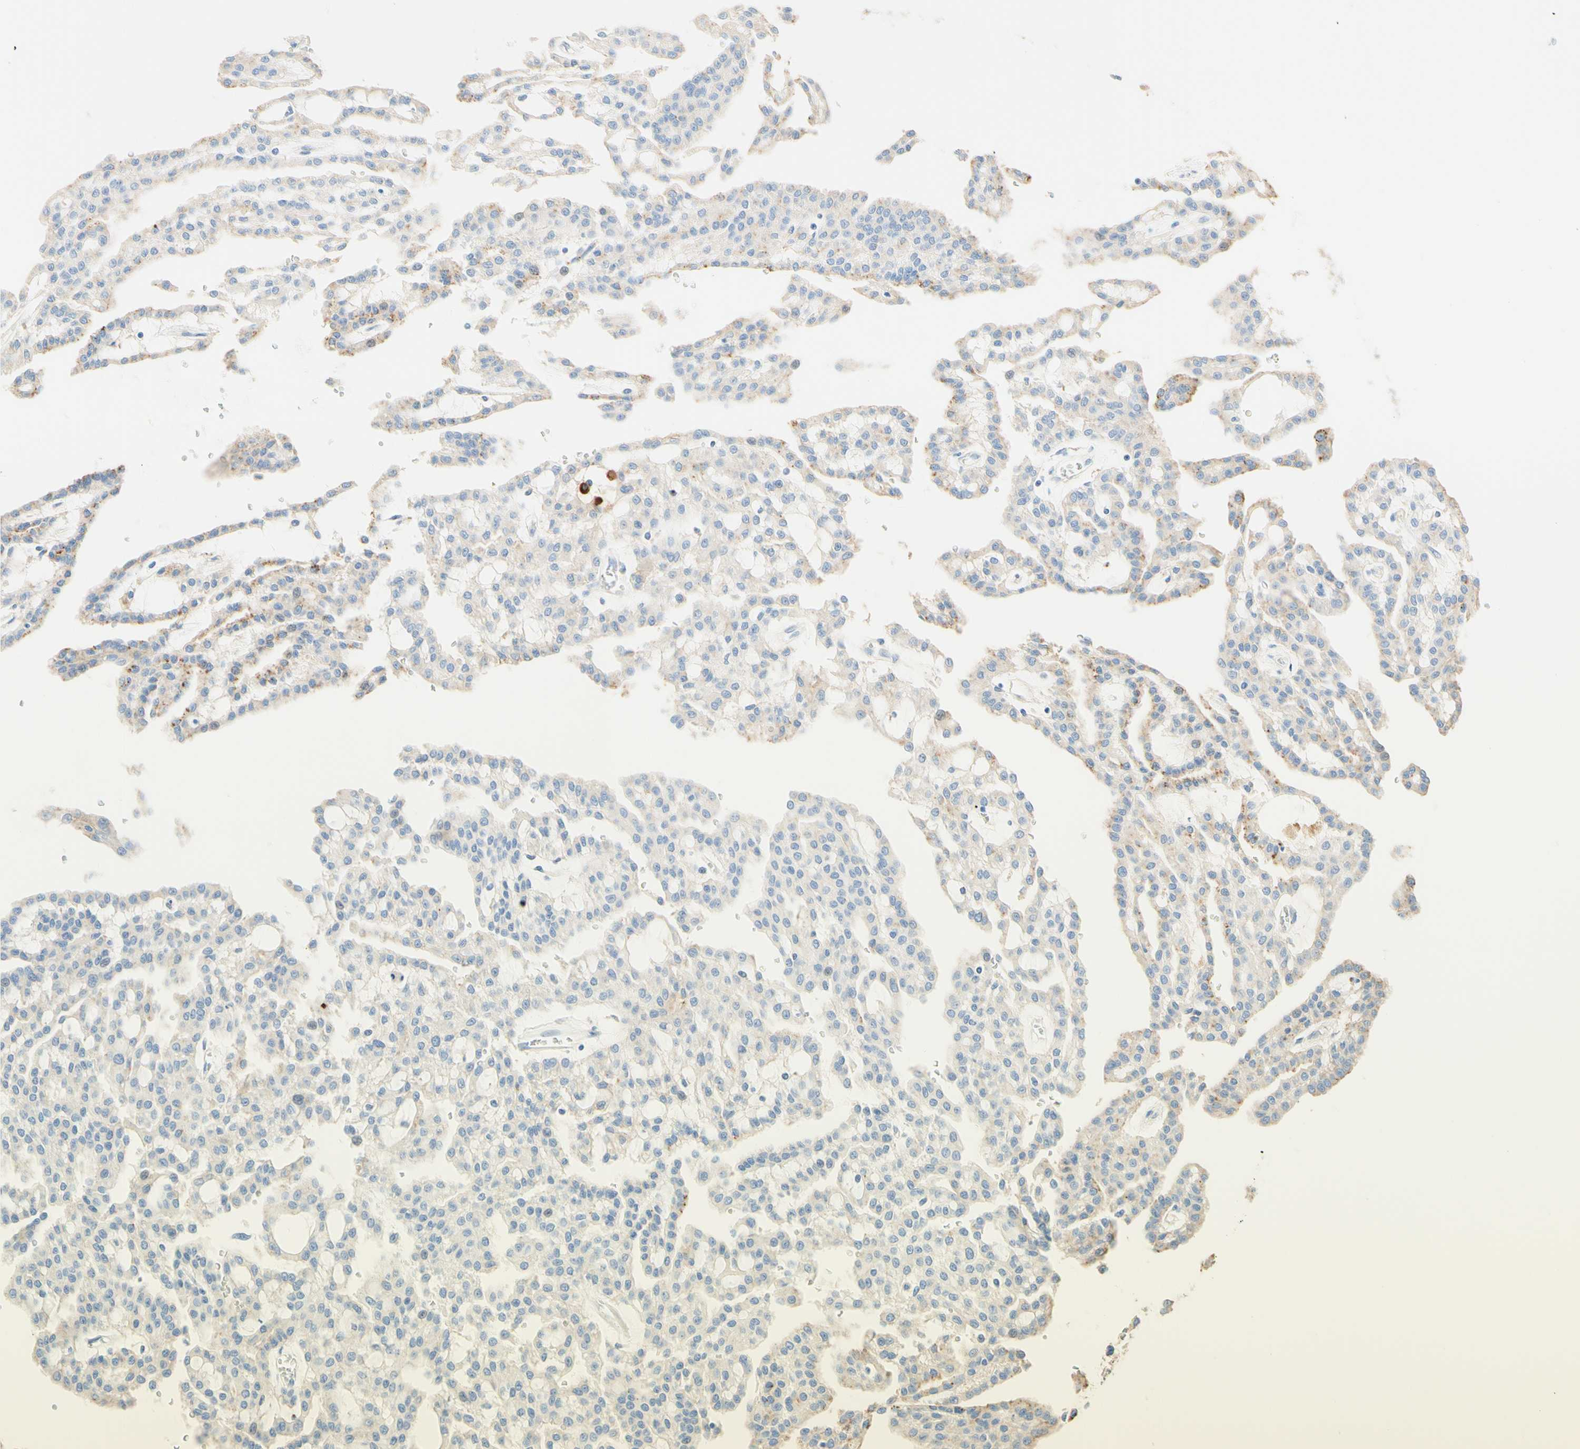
{"staining": {"intensity": "strong", "quantity": "<25%", "location": "cytoplasmic/membranous"}, "tissue": "renal cancer", "cell_type": "Tumor cells", "image_type": "cancer", "snomed": [{"axis": "morphology", "description": "Adenocarcinoma, NOS"}, {"axis": "topography", "description": "Kidney"}], "caption": "This is an image of immunohistochemistry staining of renal cancer, which shows strong positivity in the cytoplasmic/membranous of tumor cells.", "gene": "CD63", "patient": {"sex": "male", "age": 63}}